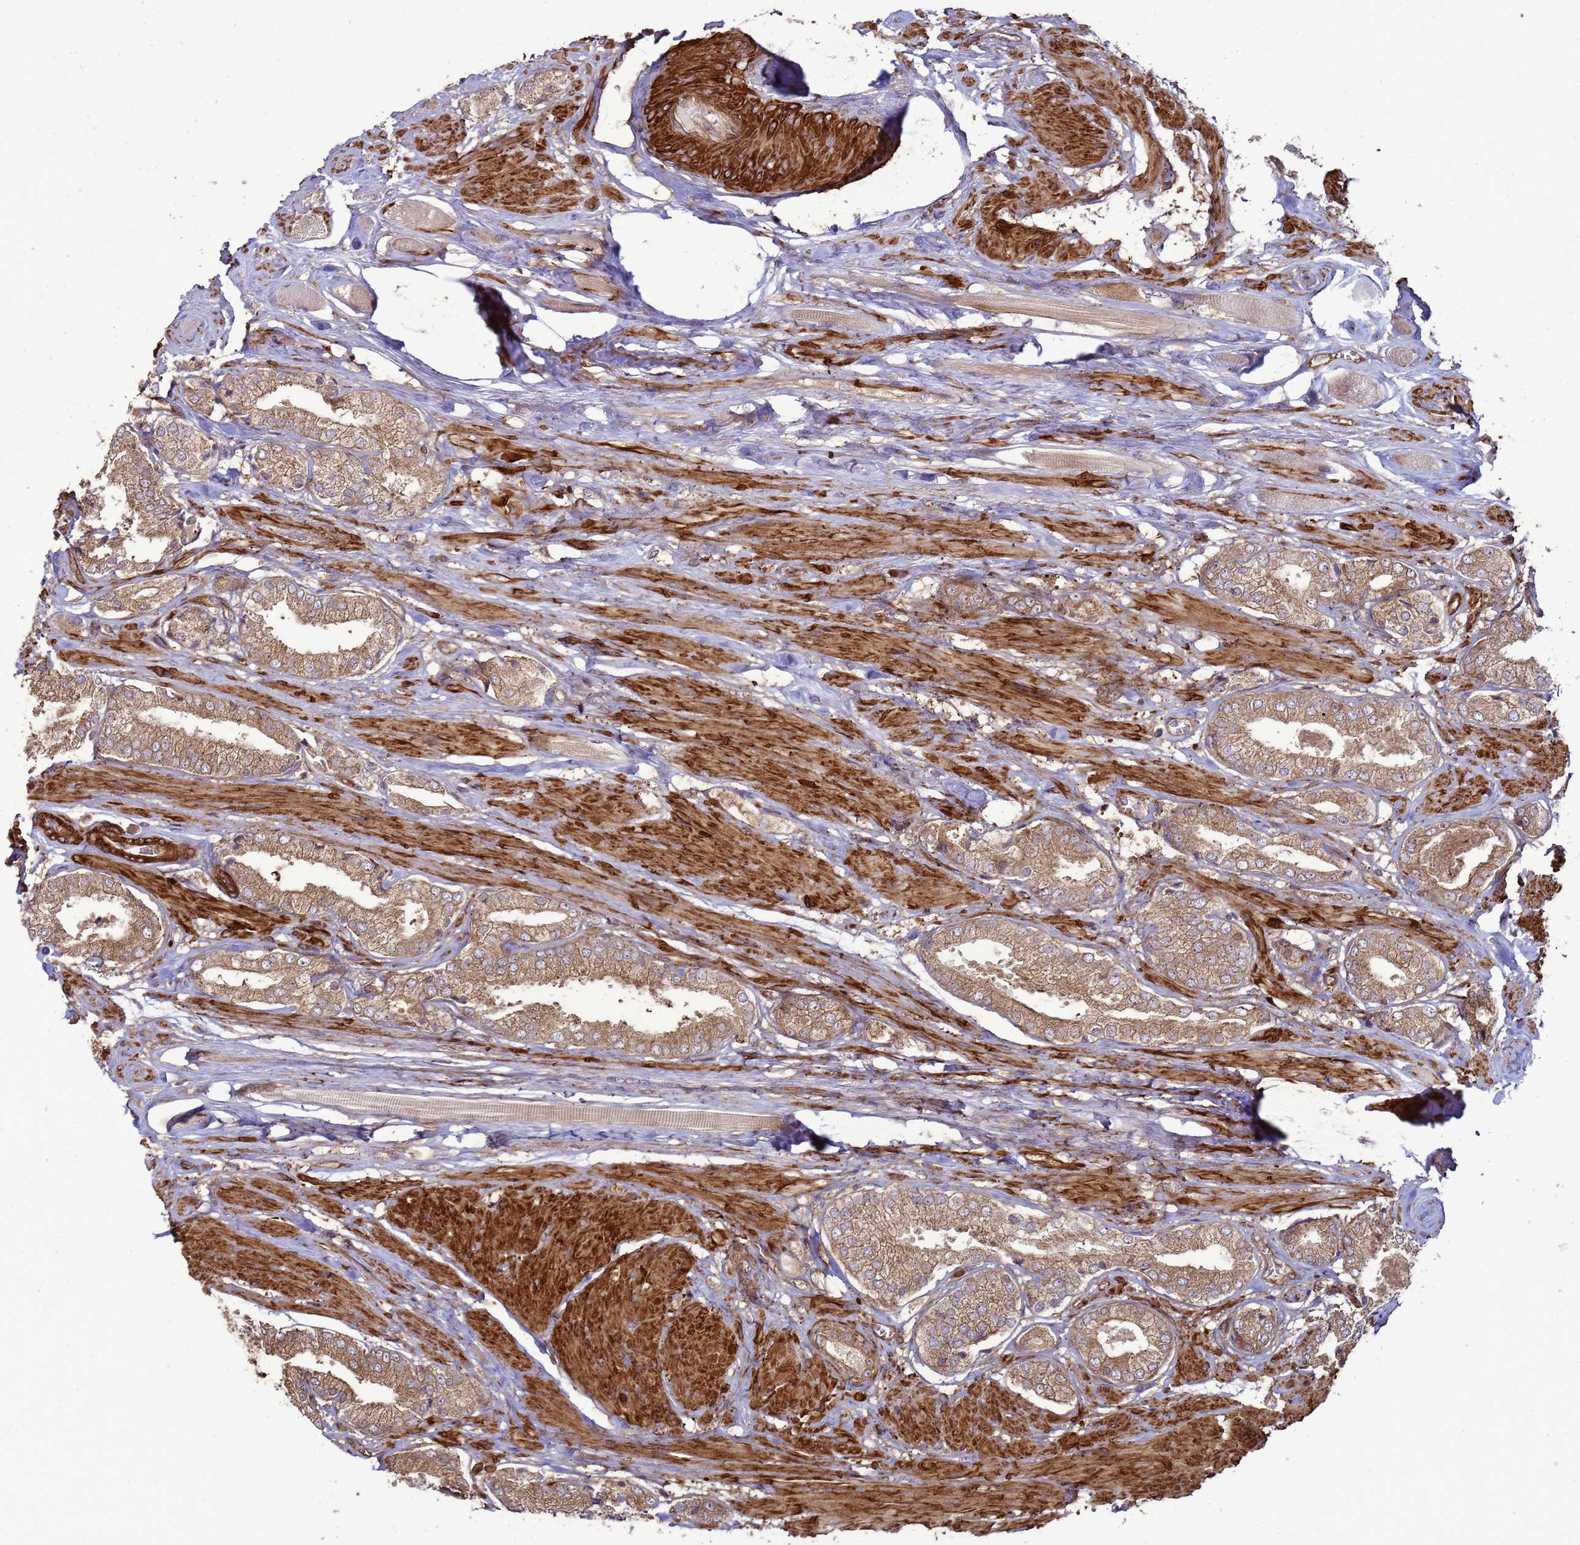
{"staining": {"intensity": "moderate", "quantity": ">75%", "location": "cytoplasmic/membranous"}, "tissue": "prostate cancer", "cell_type": "Tumor cells", "image_type": "cancer", "snomed": [{"axis": "morphology", "description": "Adenocarcinoma, High grade"}, {"axis": "topography", "description": "Prostate and seminal vesicle, NOS"}], "caption": "Adenocarcinoma (high-grade) (prostate) tissue exhibits moderate cytoplasmic/membranous positivity in approximately >75% of tumor cells, visualized by immunohistochemistry.", "gene": "CNOT1", "patient": {"sex": "male", "age": 64}}